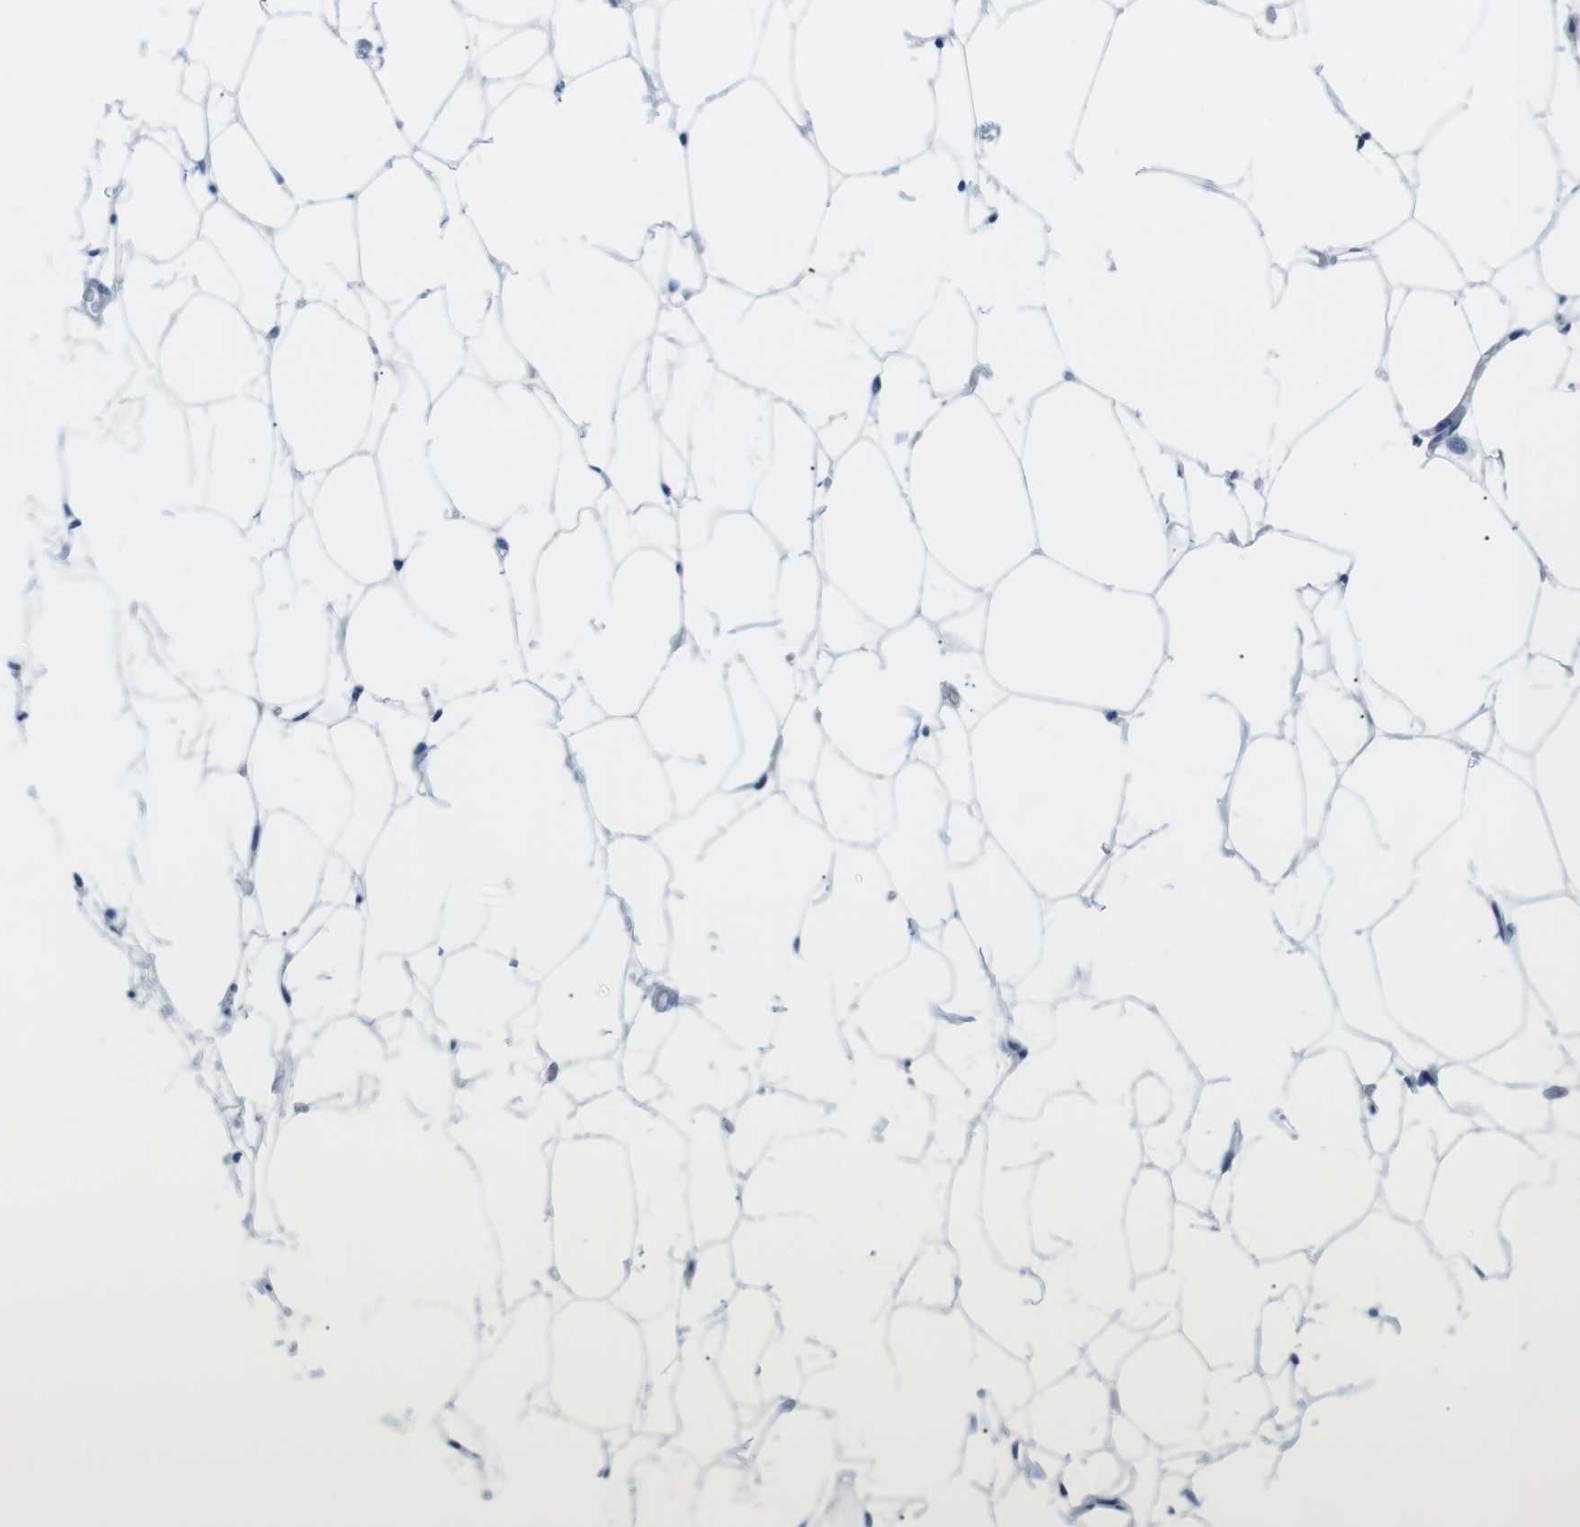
{"staining": {"intensity": "negative", "quantity": "none", "location": "none"}, "tissue": "adipose tissue", "cell_type": "Adipocytes", "image_type": "normal", "snomed": [{"axis": "morphology", "description": "Normal tissue, NOS"}, {"axis": "topography", "description": "Breast"}, {"axis": "topography", "description": "Soft tissue"}], "caption": "Immunohistochemistry (IHC) of normal human adipose tissue shows no positivity in adipocytes.", "gene": "PHLDA1", "patient": {"sex": "female", "age": 75}}